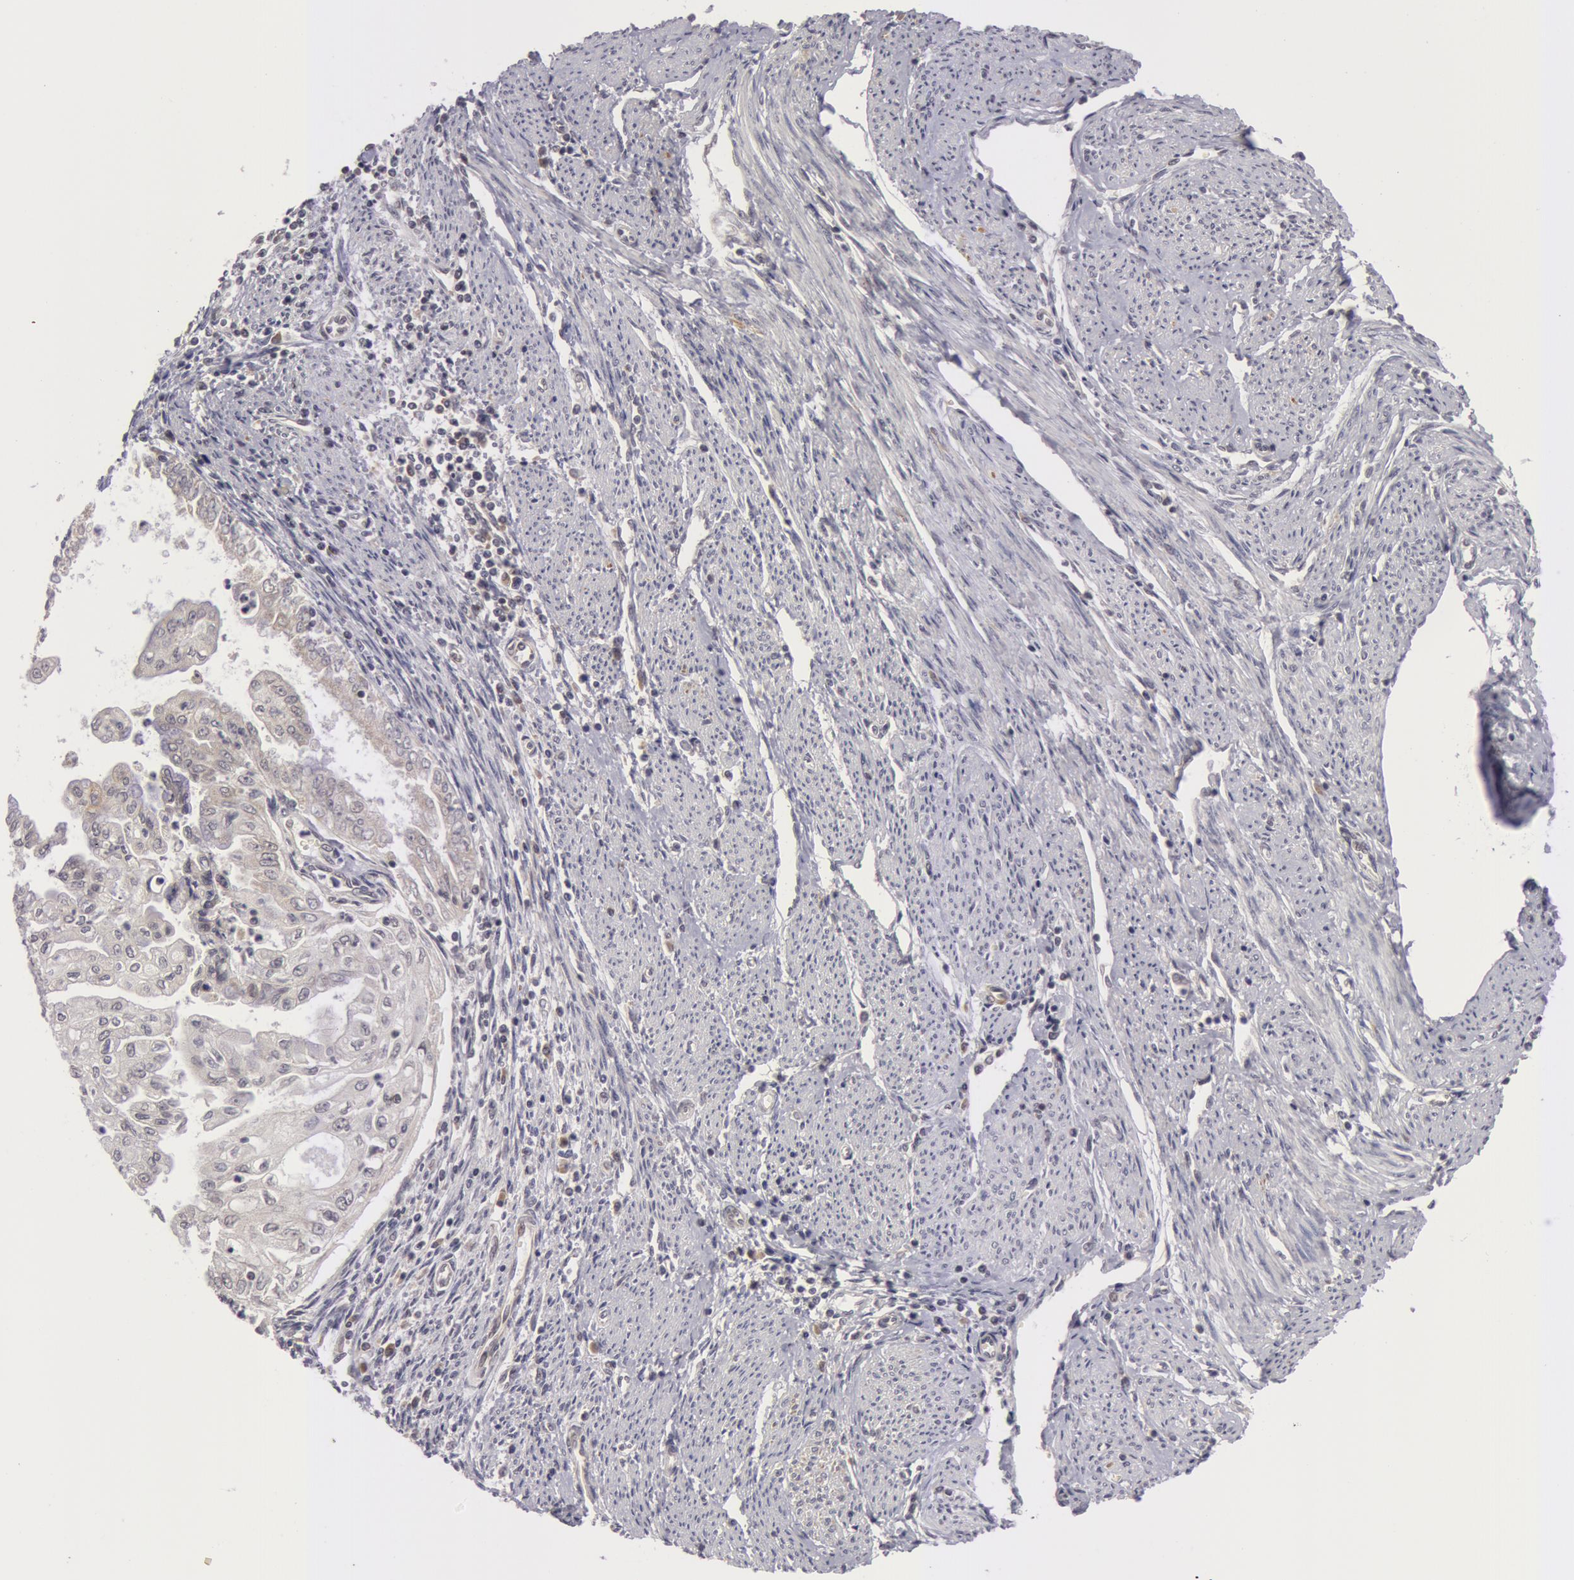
{"staining": {"intensity": "negative", "quantity": "none", "location": "none"}, "tissue": "endometrial cancer", "cell_type": "Tumor cells", "image_type": "cancer", "snomed": [{"axis": "morphology", "description": "Adenocarcinoma, NOS"}, {"axis": "topography", "description": "Endometrium"}], "caption": "There is no significant expression in tumor cells of endometrial adenocarcinoma.", "gene": "SYTL4", "patient": {"sex": "female", "age": 75}}